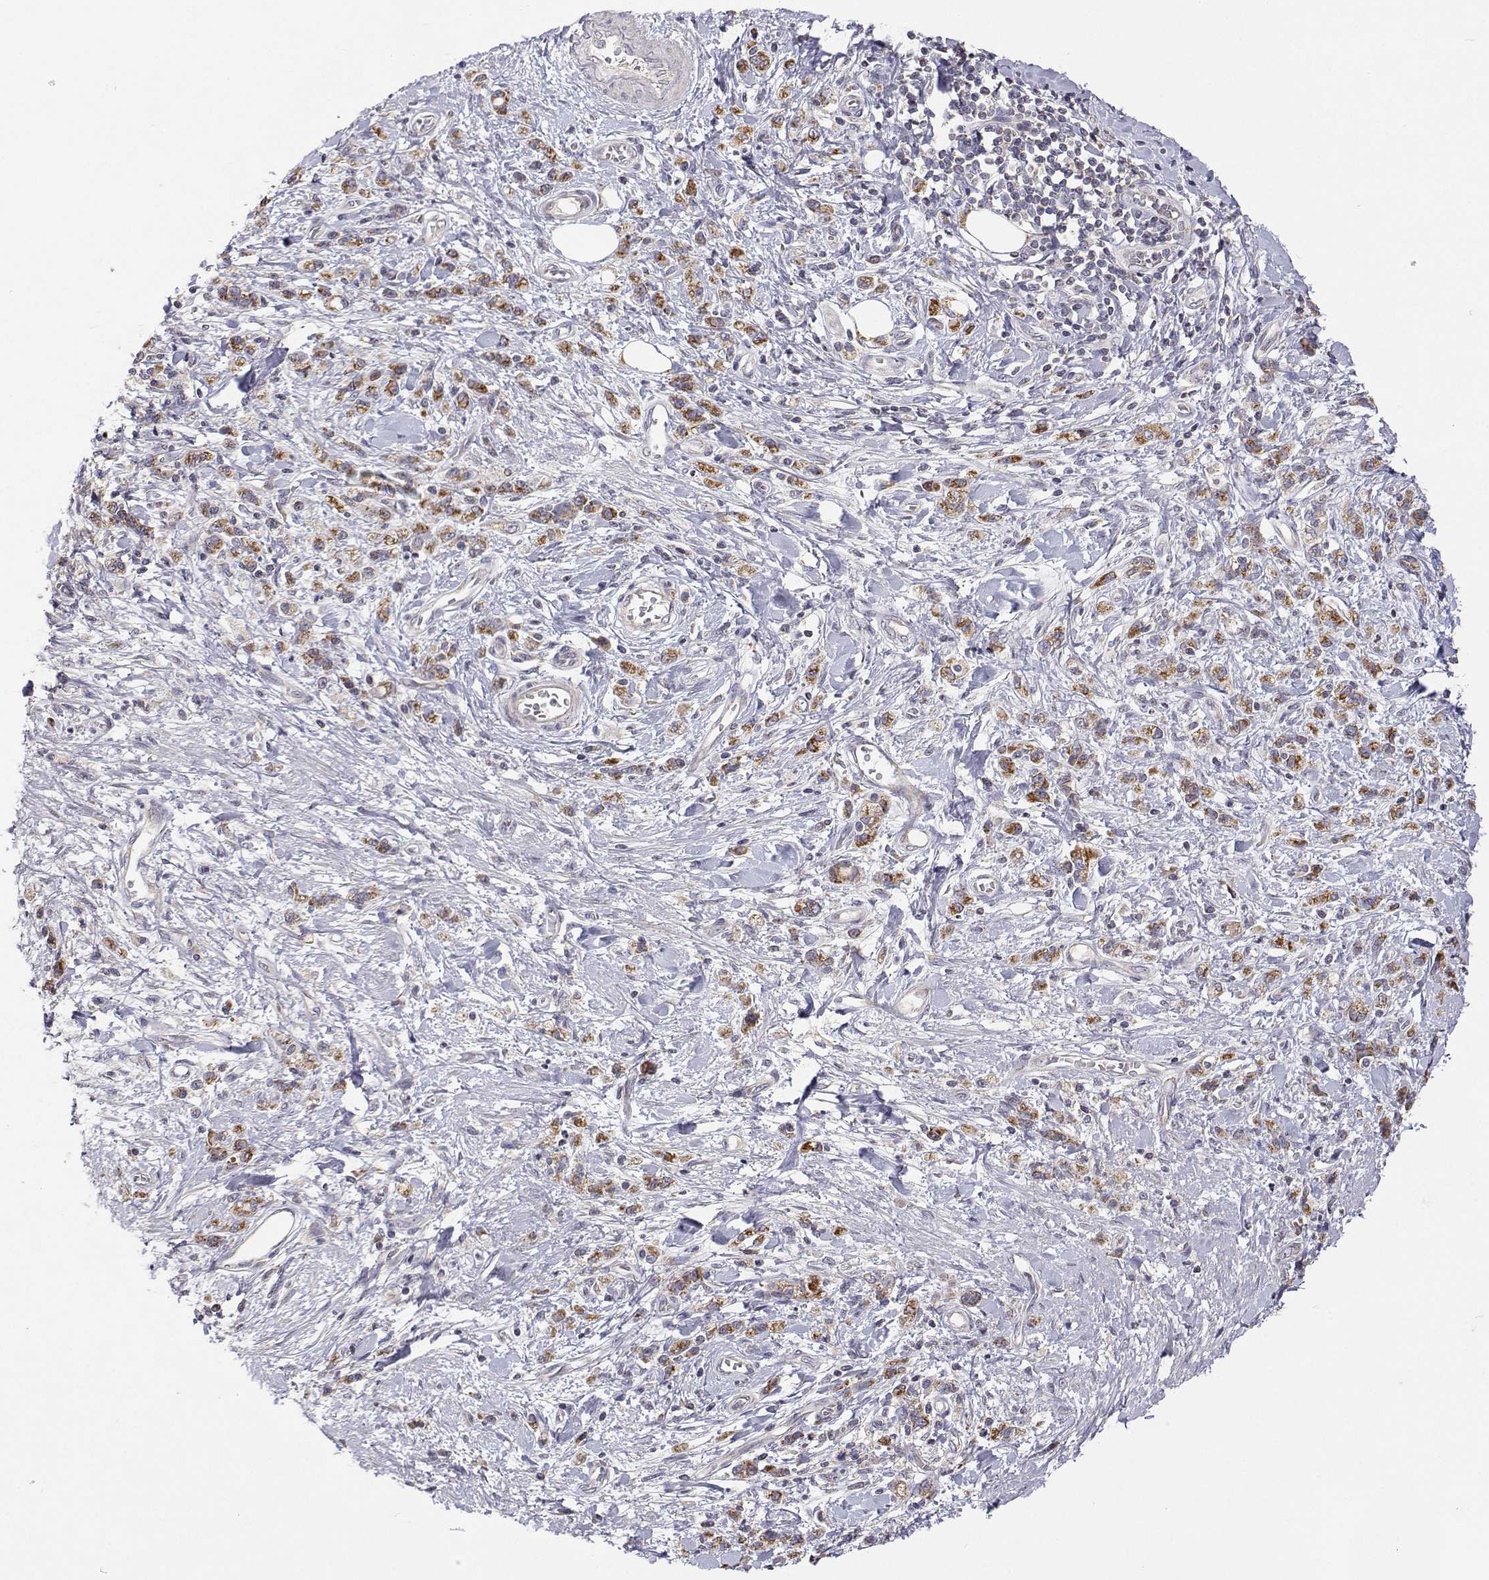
{"staining": {"intensity": "moderate", "quantity": ">75%", "location": "cytoplasmic/membranous"}, "tissue": "stomach cancer", "cell_type": "Tumor cells", "image_type": "cancer", "snomed": [{"axis": "morphology", "description": "Adenocarcinoma, NOS"}, {"axis": "topography", "description": "Stomach"}], "caption": "Immunohistochemical staining of stomach adenocarcinoma demonstrates moderate cytoplasmic/membranous protein staining in approximately >75% of tumor cells.", "gene": "MRPL3", "patient": {"sex": "male", "age": 77}}